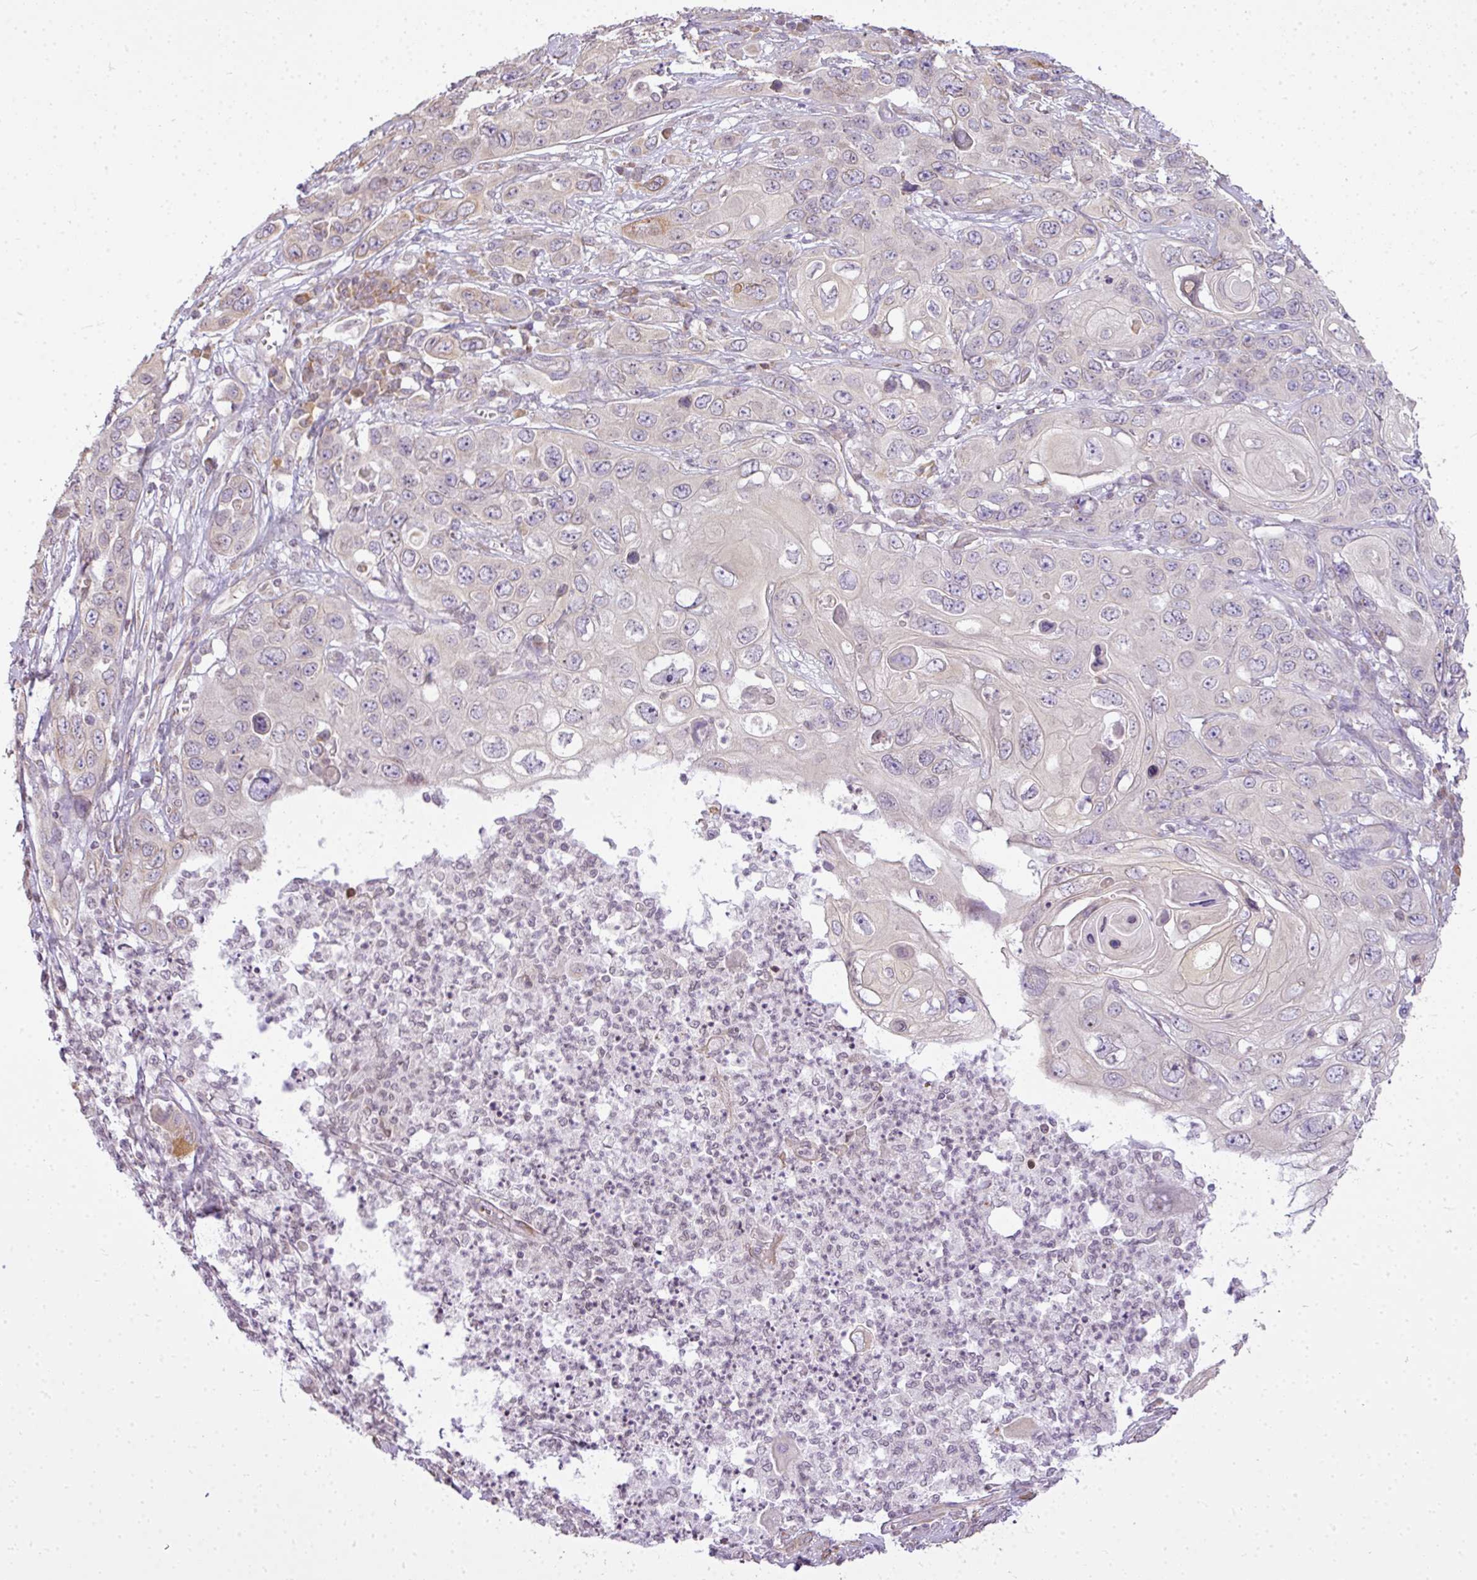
{"staining": {"intensity": "negative", "quantity": "none", "location": "none"}, "tissue": "skin cancer", "cell_type": "Tumor cells", "image_type": "cancer", "snomed": [{"axis": "morphology", "description": "Squamous cell carcinoma, NOS"}, {"axis": "topography", "description": "Skin"}], "caption": "IHC histopathology image of neoplastic tissue: skin squamous cell carcinoma stained with DAB (3,3'-diaminobenzidine) displays no significant protein positivity in tumor cells.", "gene": "COX18", "patient": {"sex": "male", "age": 55}}